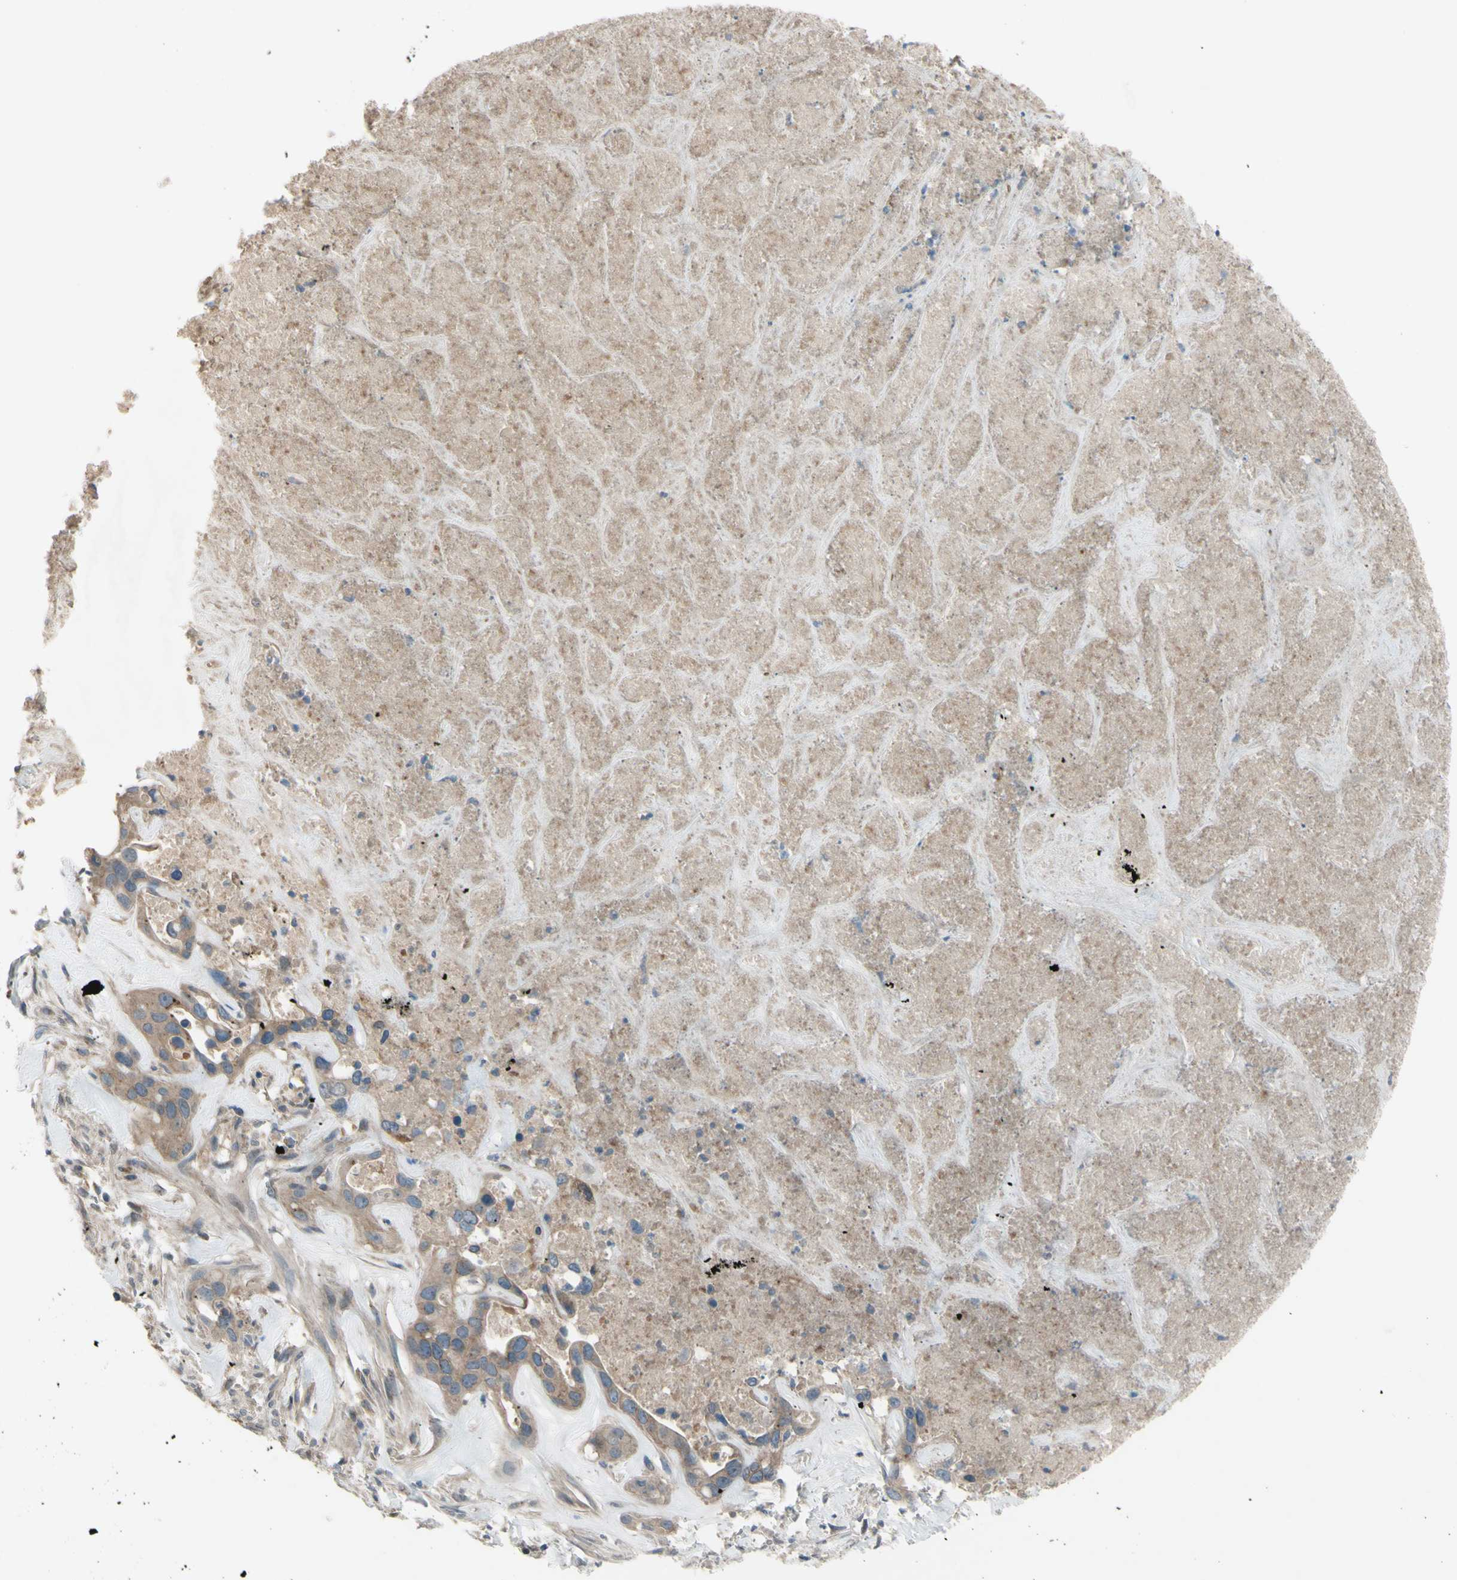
{"staining": {"intensity": "weak", "quantity": ">75%", "location": "cytoplasmic/membranous"}, "tissue": "liver cancer", "cell_type": "Tumor cells", "image_type": "cancer", "snomed": [{"axis": "morphology", "description": "Cholangiocarcinoma"}, {"axis": "topography", "description": "Liver"}], "caption": "The immunohistochemical stain labels weak cytoplasmic/membranous staining in tumor cells of cholangiocarcinoma (liver) tissue.", "gene": "AFP", "patient": {"sex": "female", "age": 65}}